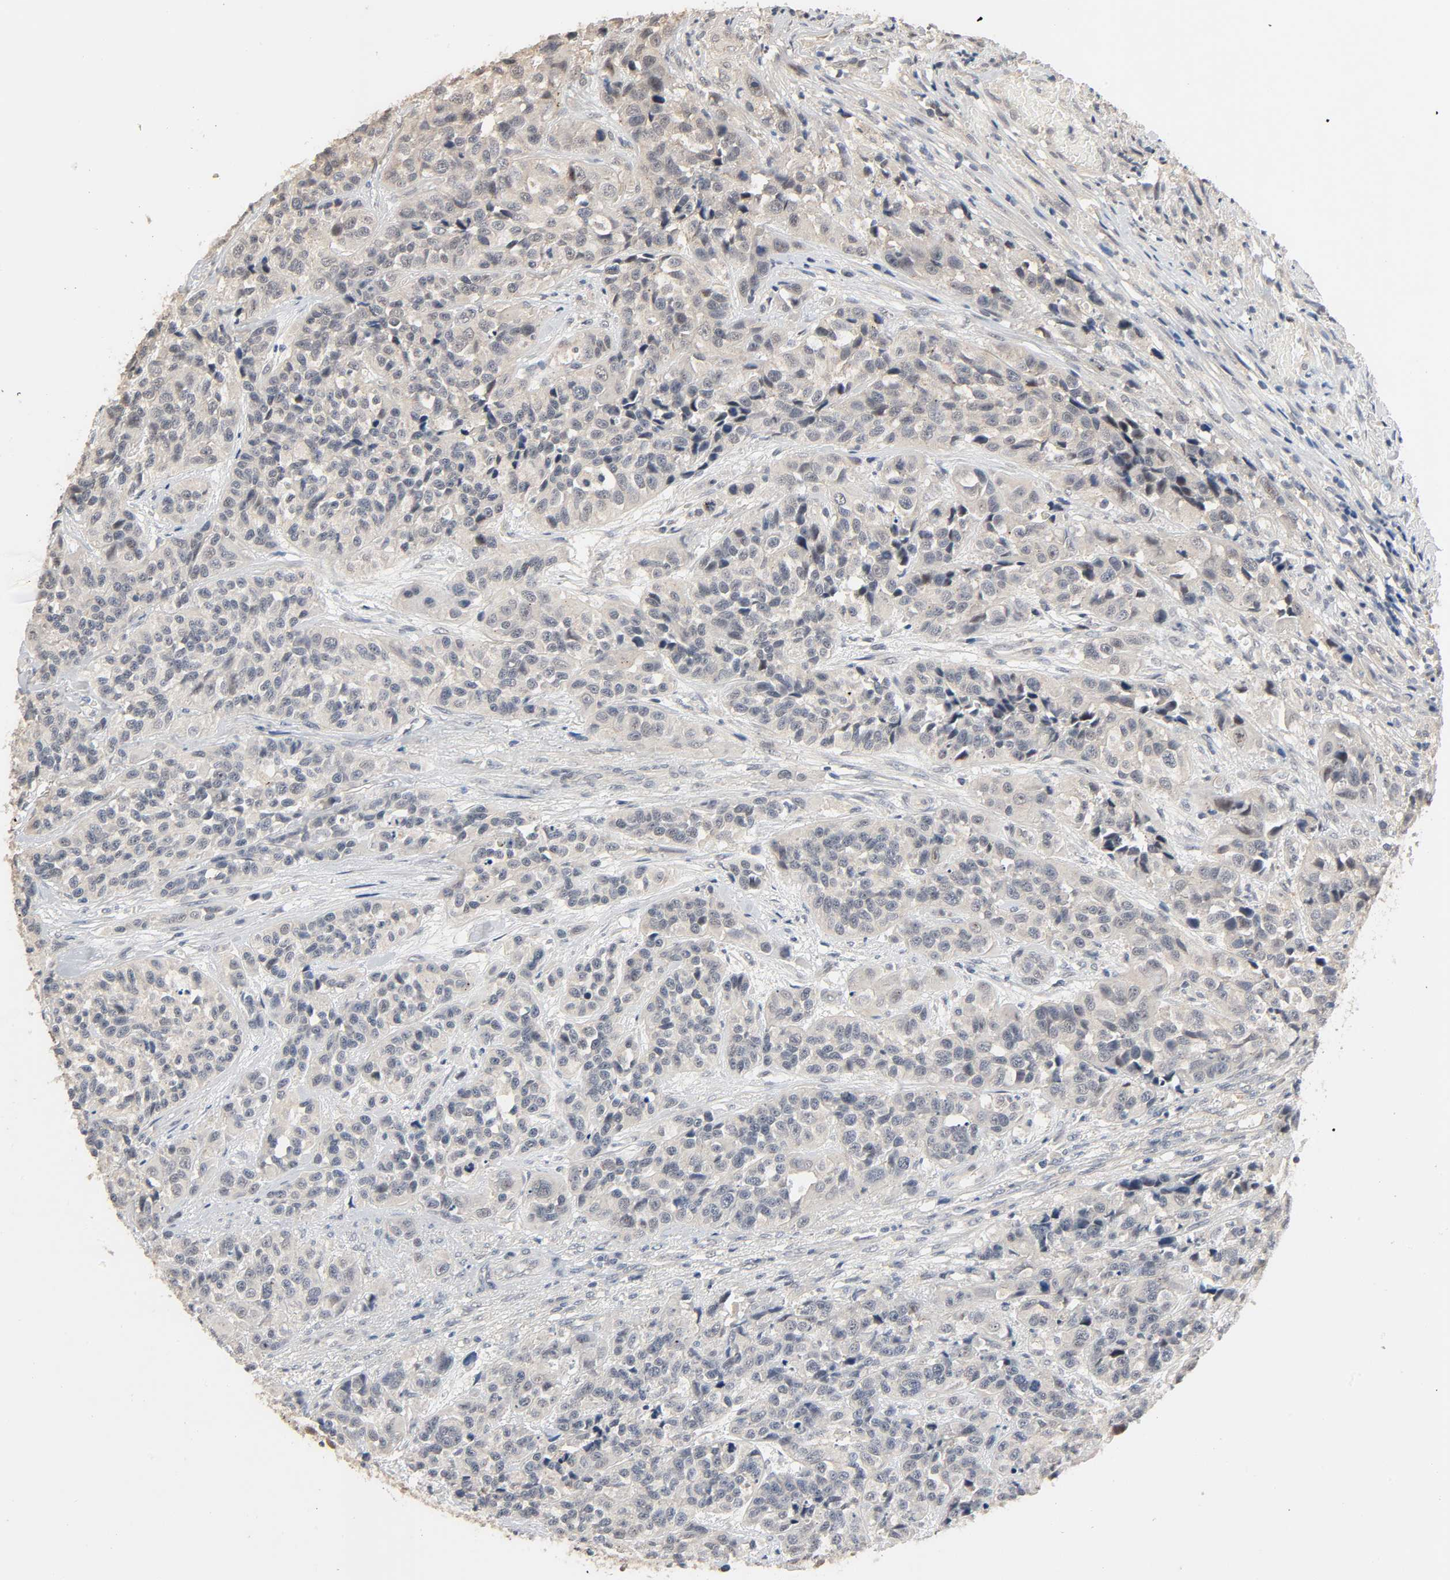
{"staining": {"intensity": "negative", "quantity": "none", "location": "none"}, "tissue": "urothelial cancer", "cell_type": "Tumor cells", "image_type": "cancer", "snomed": [{"axis": "morphology", "description": "Urothelial carcinoma, High grade"}, {"axis": "topography", "description": "Urinary bladder"}], "caption": "High magnification brightfield microscopy of urothelial carcinoma (high-grade) stained with DAB (brown) and counterstained with hematoxylin (blue): tumor cells show no significant positivity.", "gene": "MAGEA8", "patient": {"sex": "female", "age": 81}}